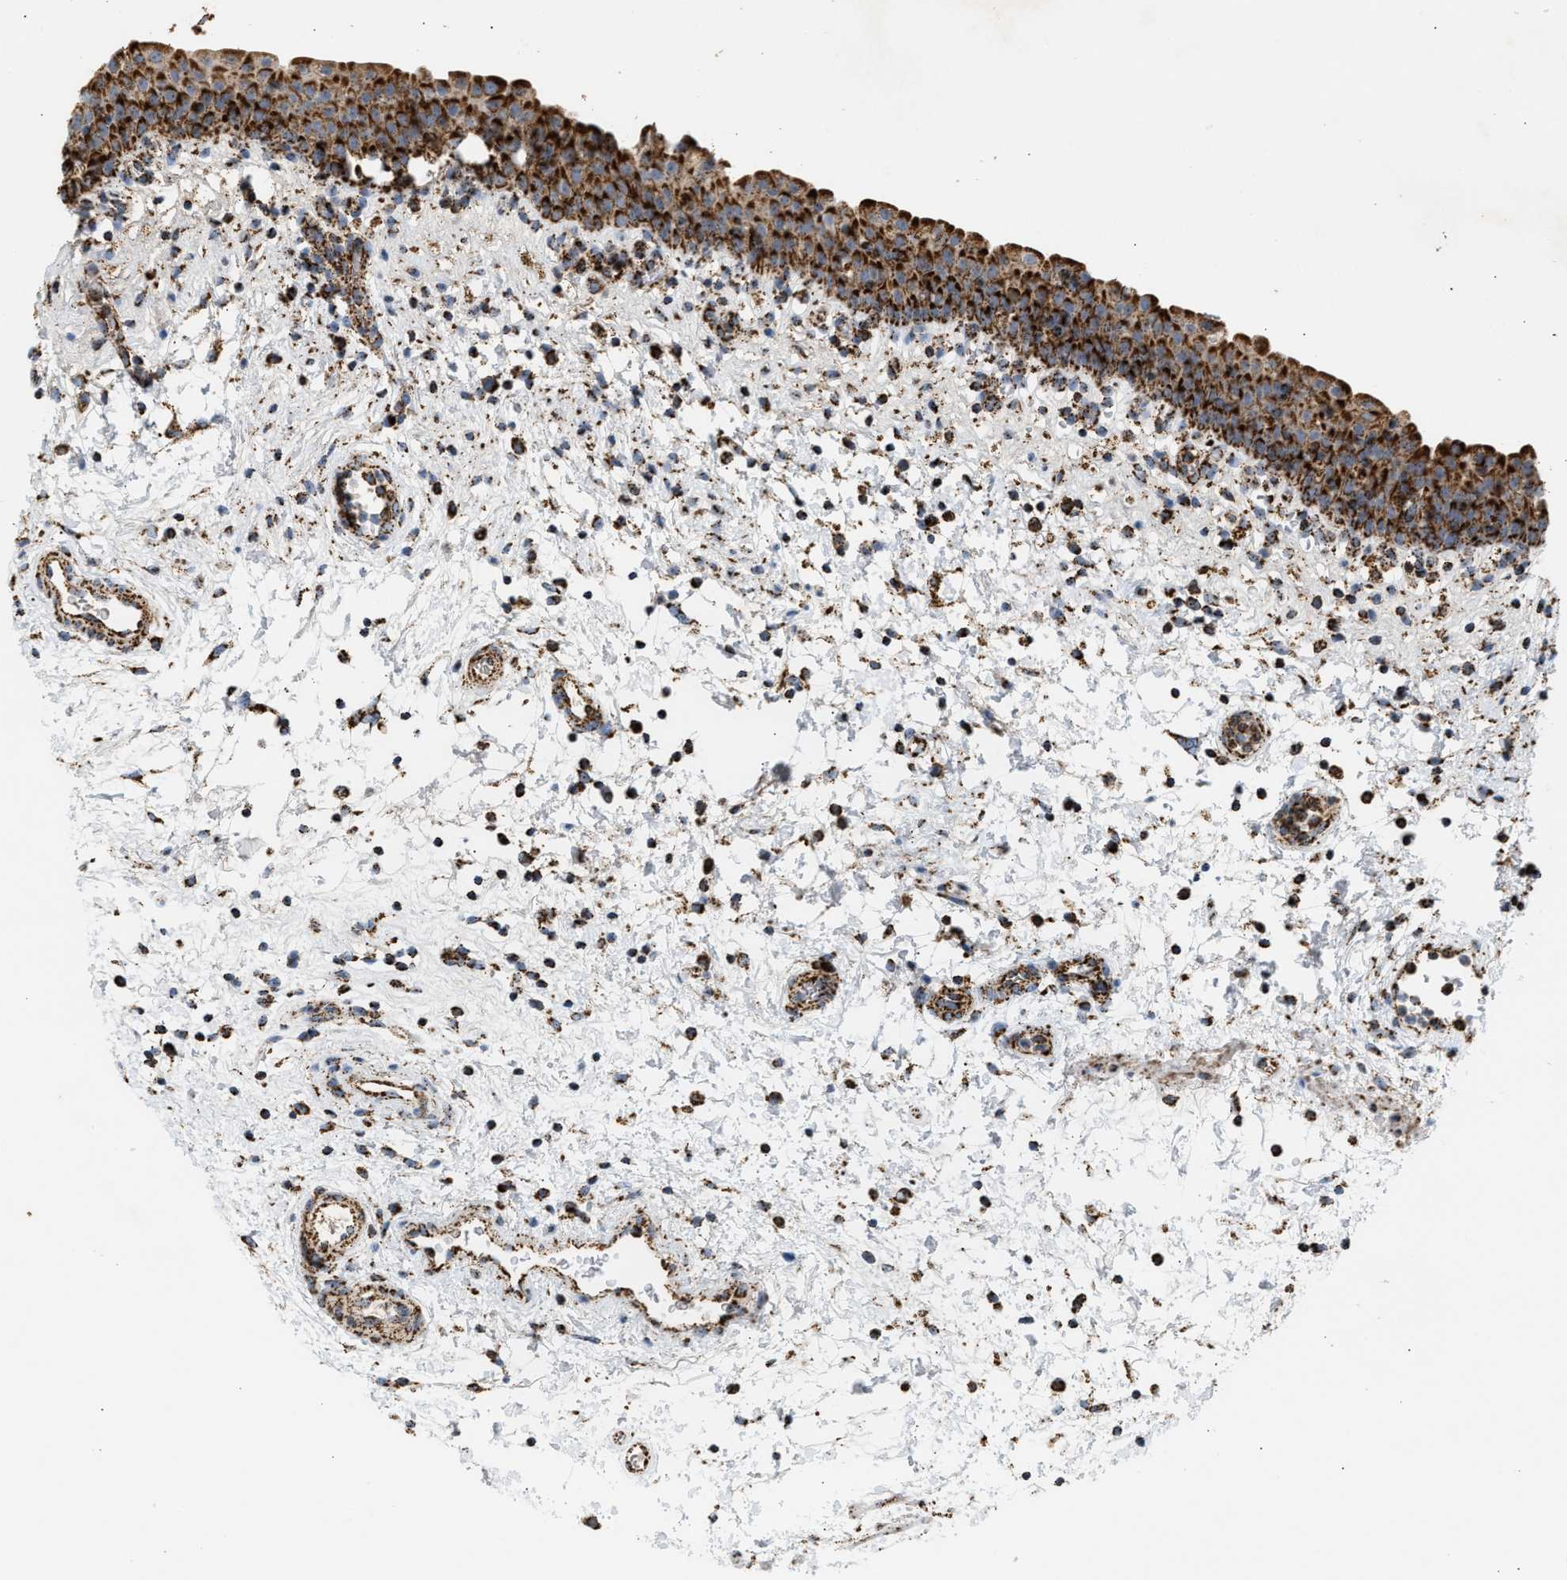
{"staining": {"intensity": "strong", "quantity": ">75%", "location": "cytoplasmic/membranous"}, "tissue": "urinary bladder", "cell_type": "Urothelial cells", "image_type": "normal", "snomed": [{"axis": "morphology", "description": "Normal tissue, NOS"}, {"axis": "topography", "description": "Urinary bladder"}], "caption": "Immunohistochemical staining of normal human urinary bladder exhibits high levels of strong cytoplasmic/membranous staining in approximately >75% of urothelial cells.", "gene": "OGDH", "patient": {"sex": "male", "age": 37}}